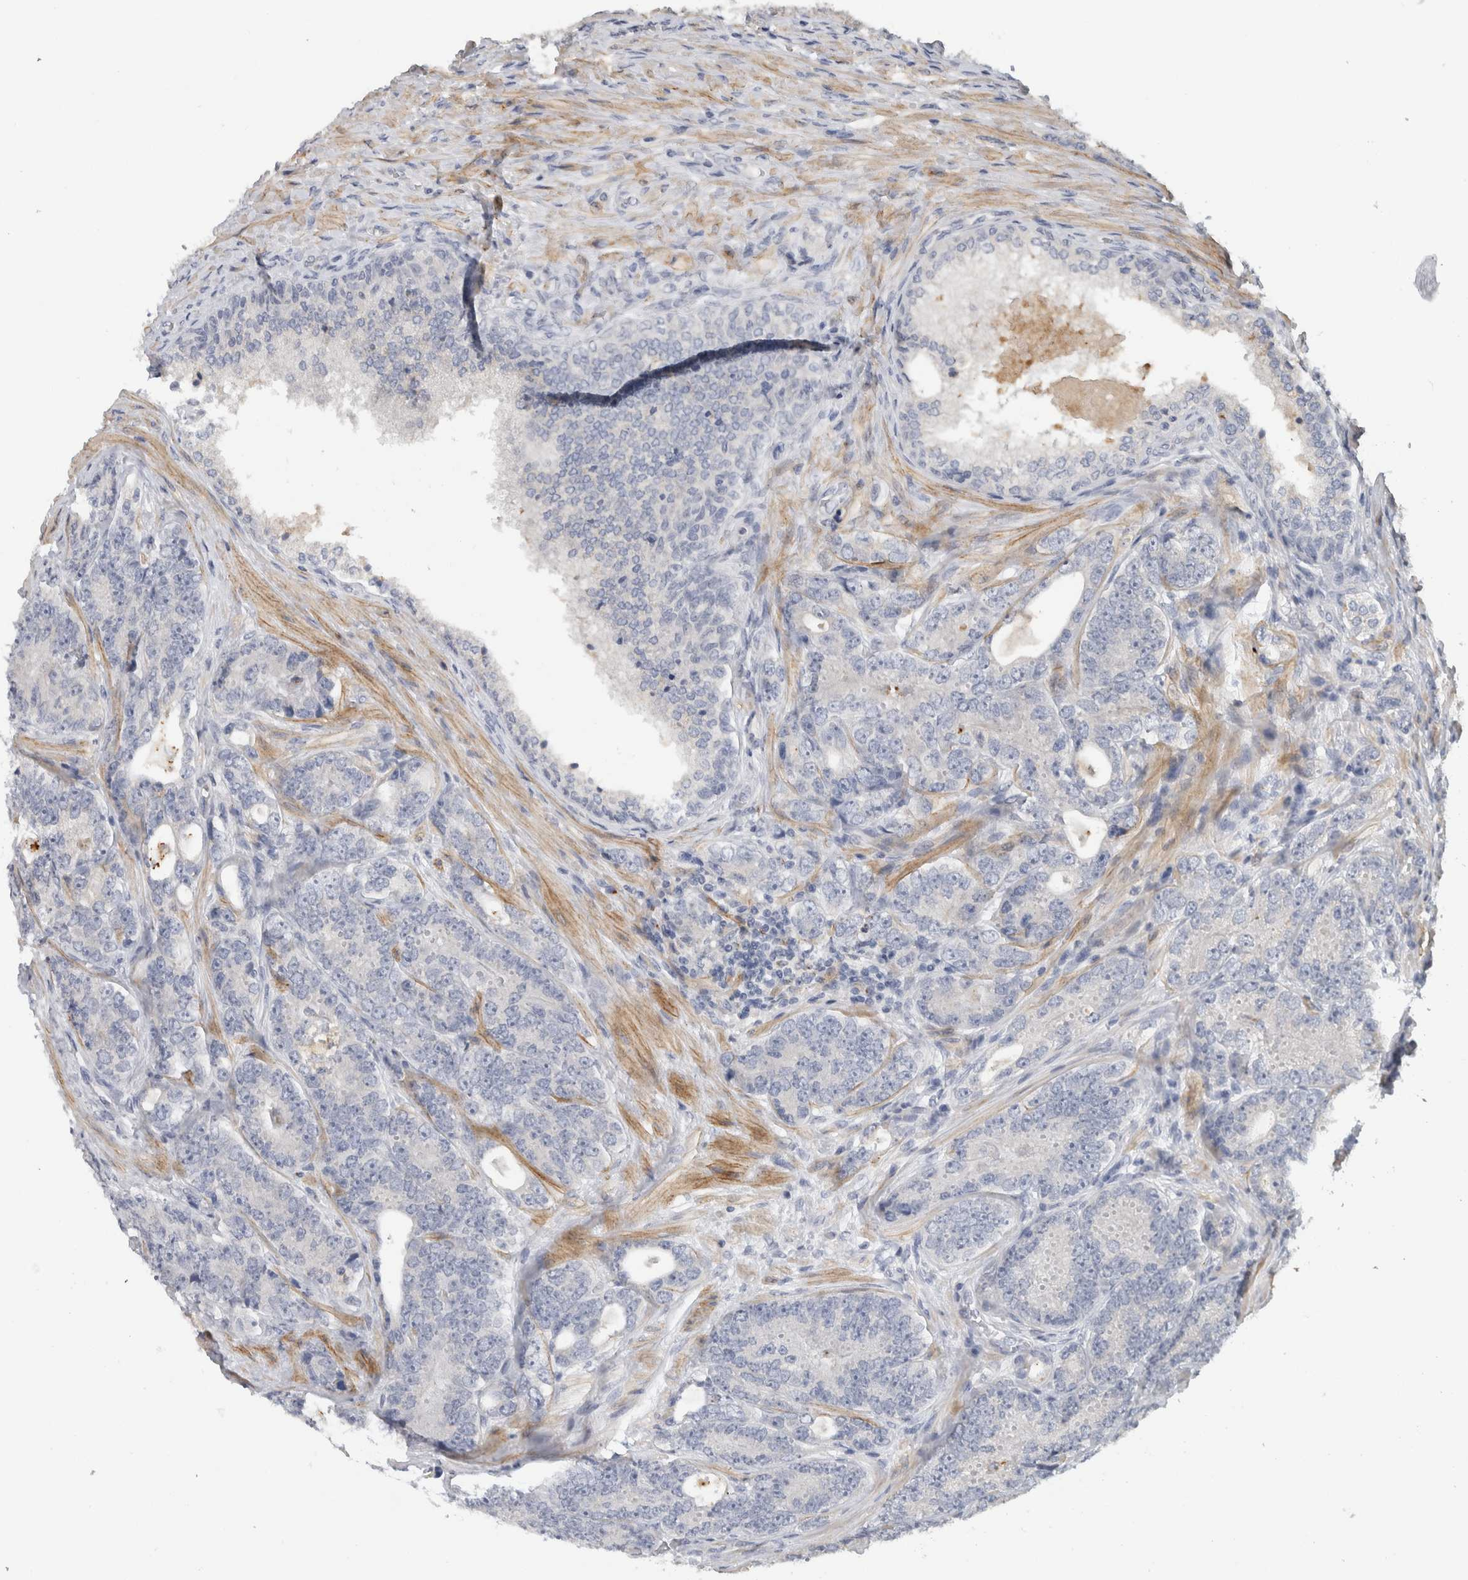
{"staining": {"intensity": "negative", "quantity": "none", "location": "none"}, "tissue": "prostate cancer", "cell_type": "Tumor cells", "image_type": "cancer", "snomed": [{"axis": "morphology", "description": "Adenocarcinoma, High grade"}, {"axis": "topography", "description": "Prostate"}], "caption": "Immunohistochemistry micrograph of adenocarcinoma (high-grade) (prostate) stained for a protein (brown), which demonstrates no staining in tumor cells. (DAB (3,3'-diaminobenzidine) IHC visualized using brightfield microscopy, high magnification).", "gene": "MGAT1", "patient": {"sex": "male", "age": 56}}